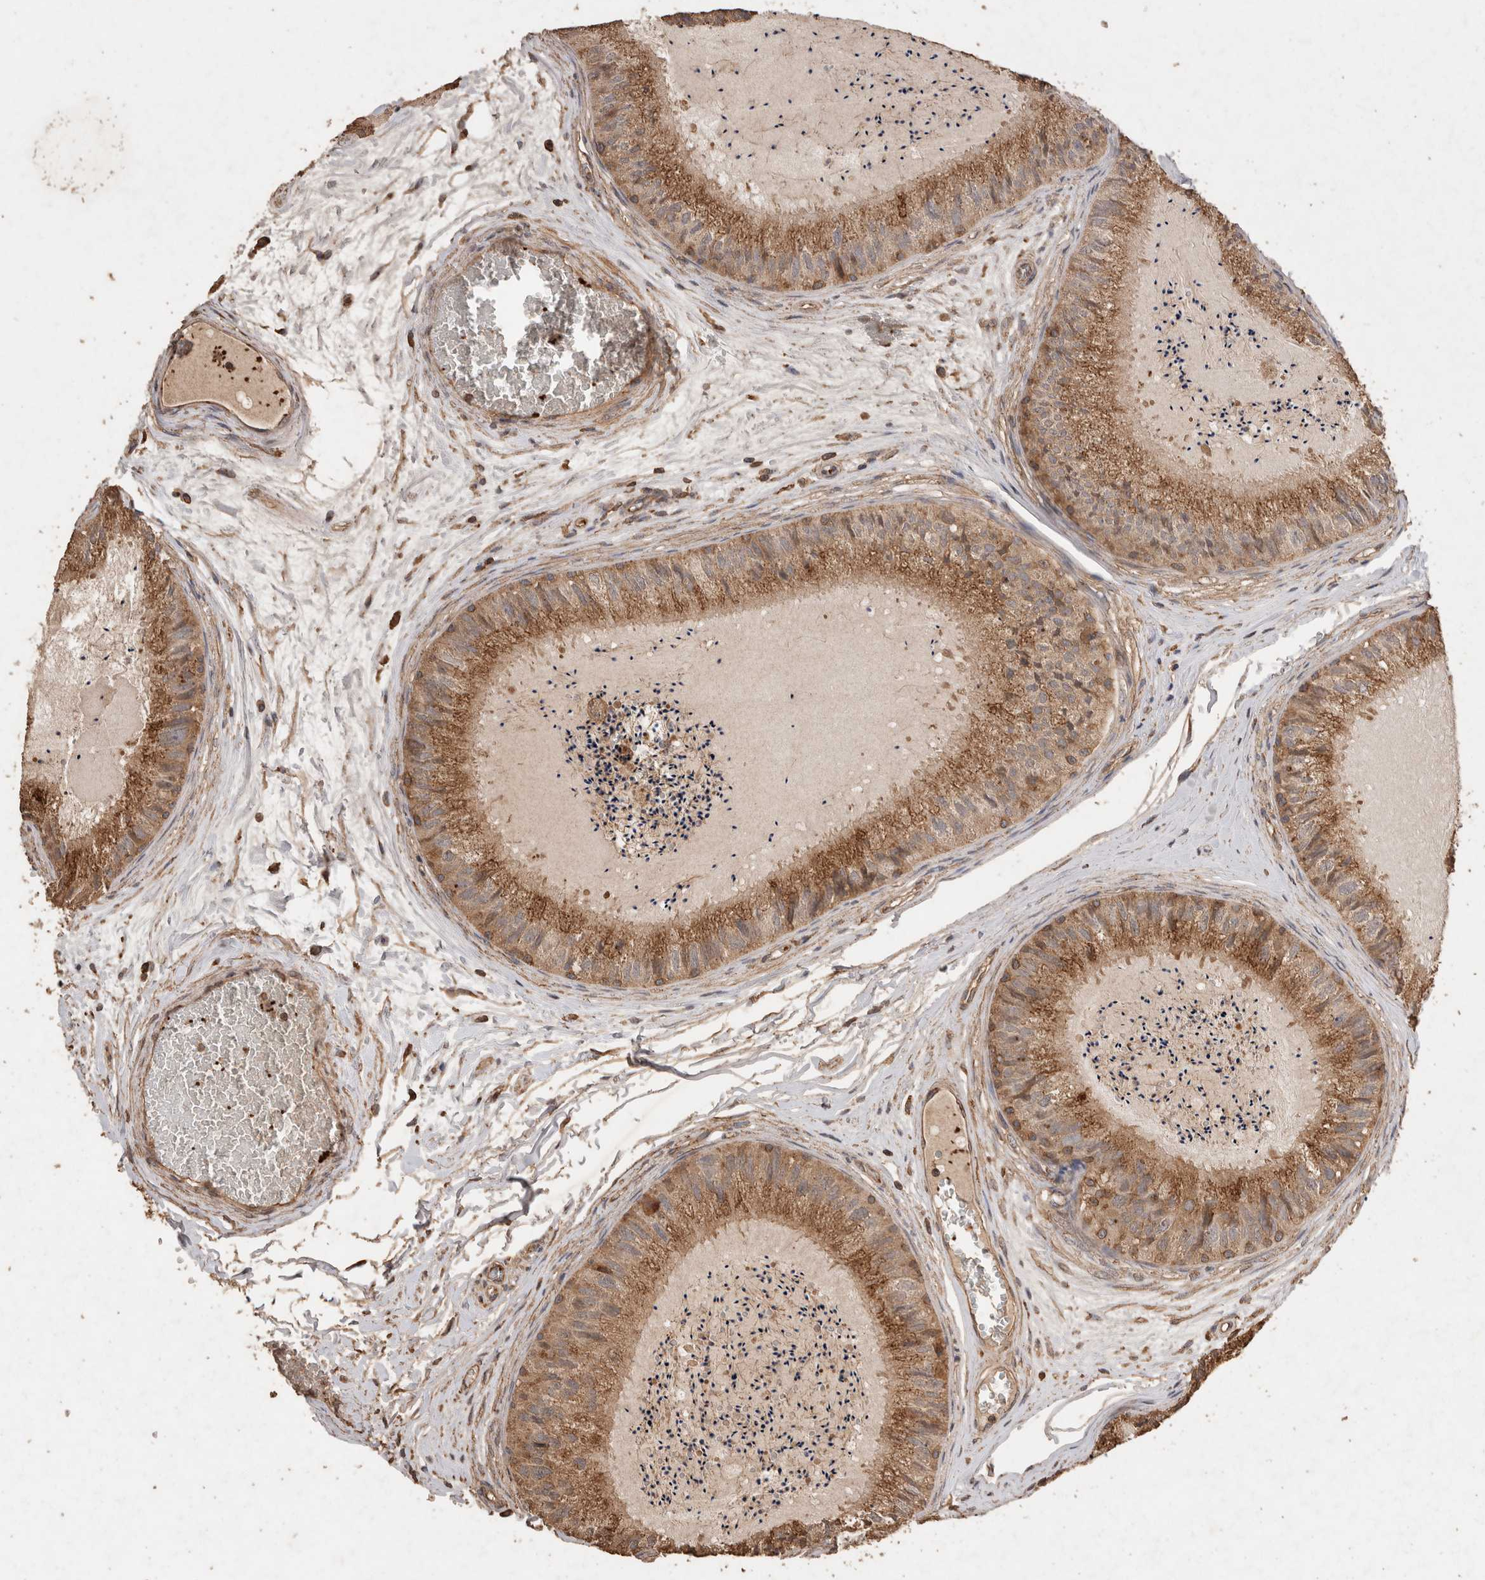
{"staining": {"intensity": "moderate", "quantity": ">75%", "location": "cytoplasmic/membranous"}, "tissue": "epididymis", "cell_type": "Glandular cells", "image_type": "normal", "snomed": [{"axis": "morphology", "description": "Normal tissue, NOS"}, {"axis": "topography", "description": "Epididymis"}], "caption": "A high-resolution photomicrograph shows immunohistochemistry staining of unremarkable epididymis, which reveals moderate cytoplasmic/membranous staining in about >75% of glandular cells.", "gene": "SNX31", "patient": {"sex": "male", "age": 31}}